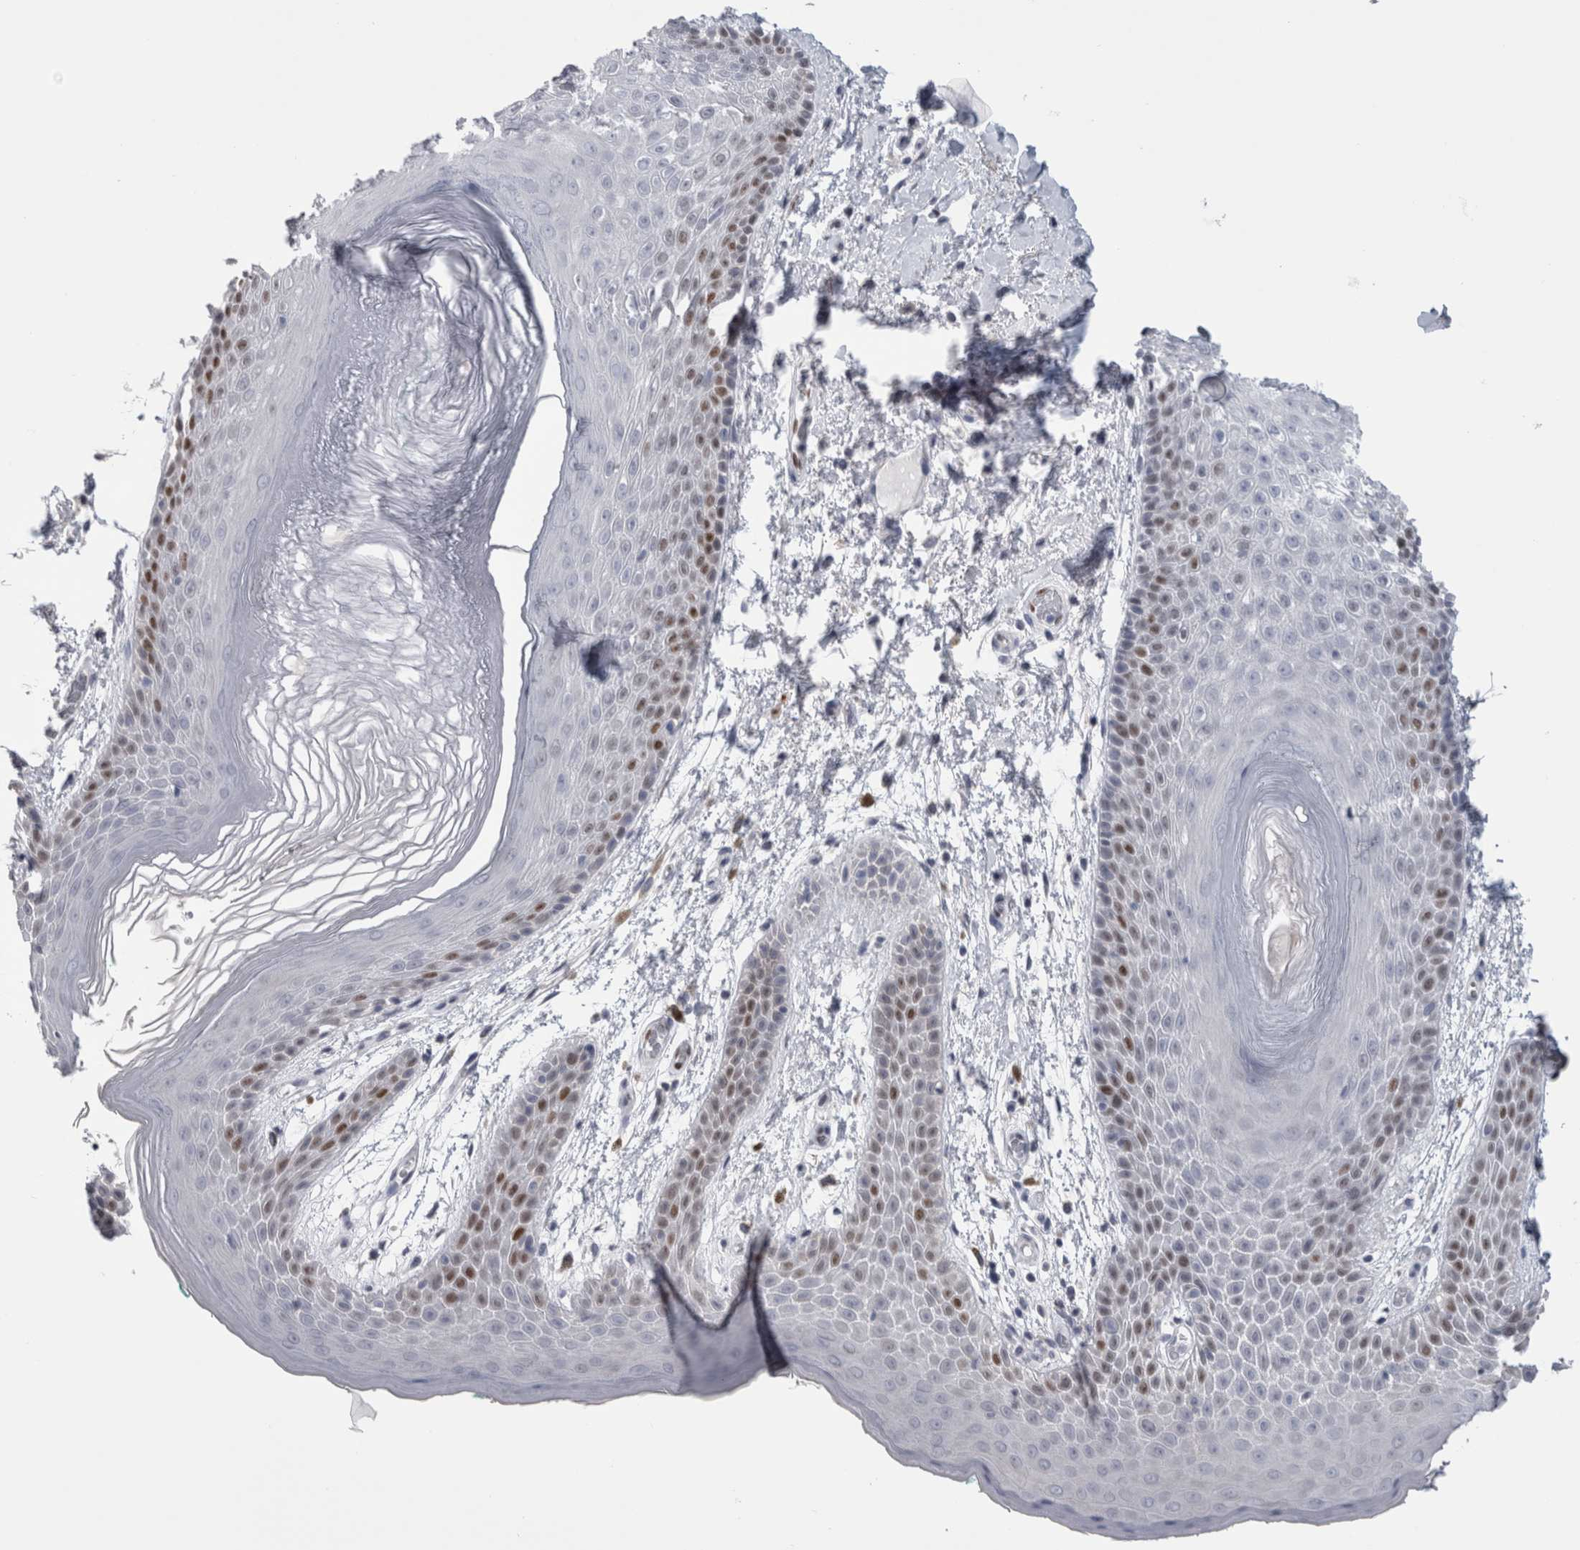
{"staining": {"intensity": "moderate", "quantity": "<25%", "location": "nuclear"}, "tissue": "skin", "cell_type": "Epidermal cells", "image_type": "normal", "snomed": [{"axis": "morphology", "description": "Normal tissue, NOS"}, {"axis": "topography", "description": "Anal"}], "caption": "There is low levels of moderate nuclear expression in epidermal cells of unremarkable skin, as demonstrated by immunohistochemical staining (brown color).", "gene": "IL33", "patient": {"sex": "male", "age": 74}}